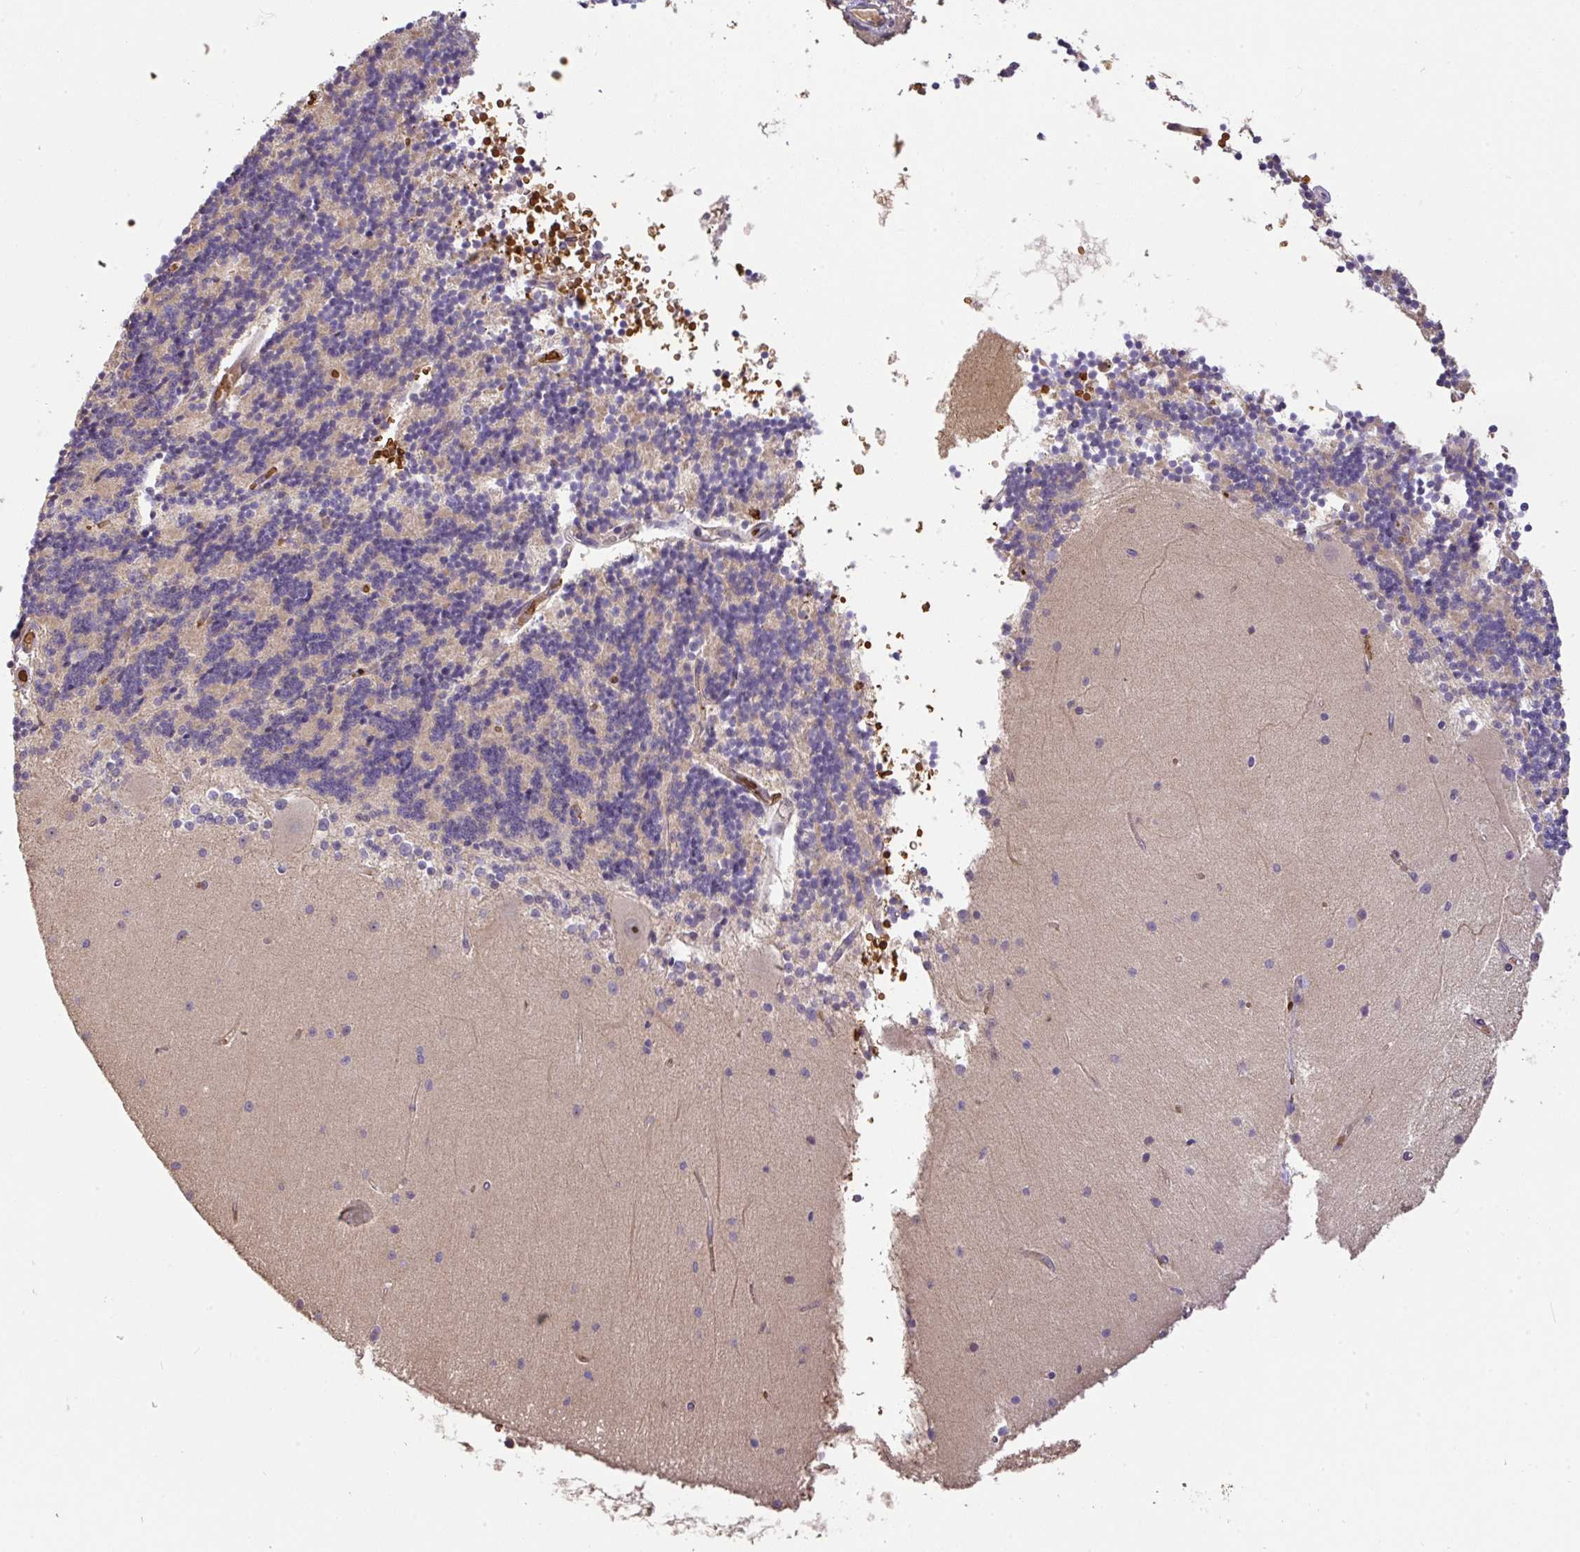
{"staining": {"intensity": "negative", "quantity": "none", "location": "none"}, "tissue": "cerebellum", "cell_type": "Cells in granular layer", "image_type": "normal", "snomed": [{"axis": "morphology", "description": "Normal tissue, NOS"}, {"axis": "topography", "description": "Cerebellum"}], "caption": "The histopathology image exhibits no significant positivity in cells in granular layer of cerebellum. (Stains: DAB immunohistochemistry (IHC) with hematoxylin counter stain, Microscopy: brightfield microscopy at high magnification).", "gene": "C1QTNF9B", "patient": {"sex": "female", "age": 54}}